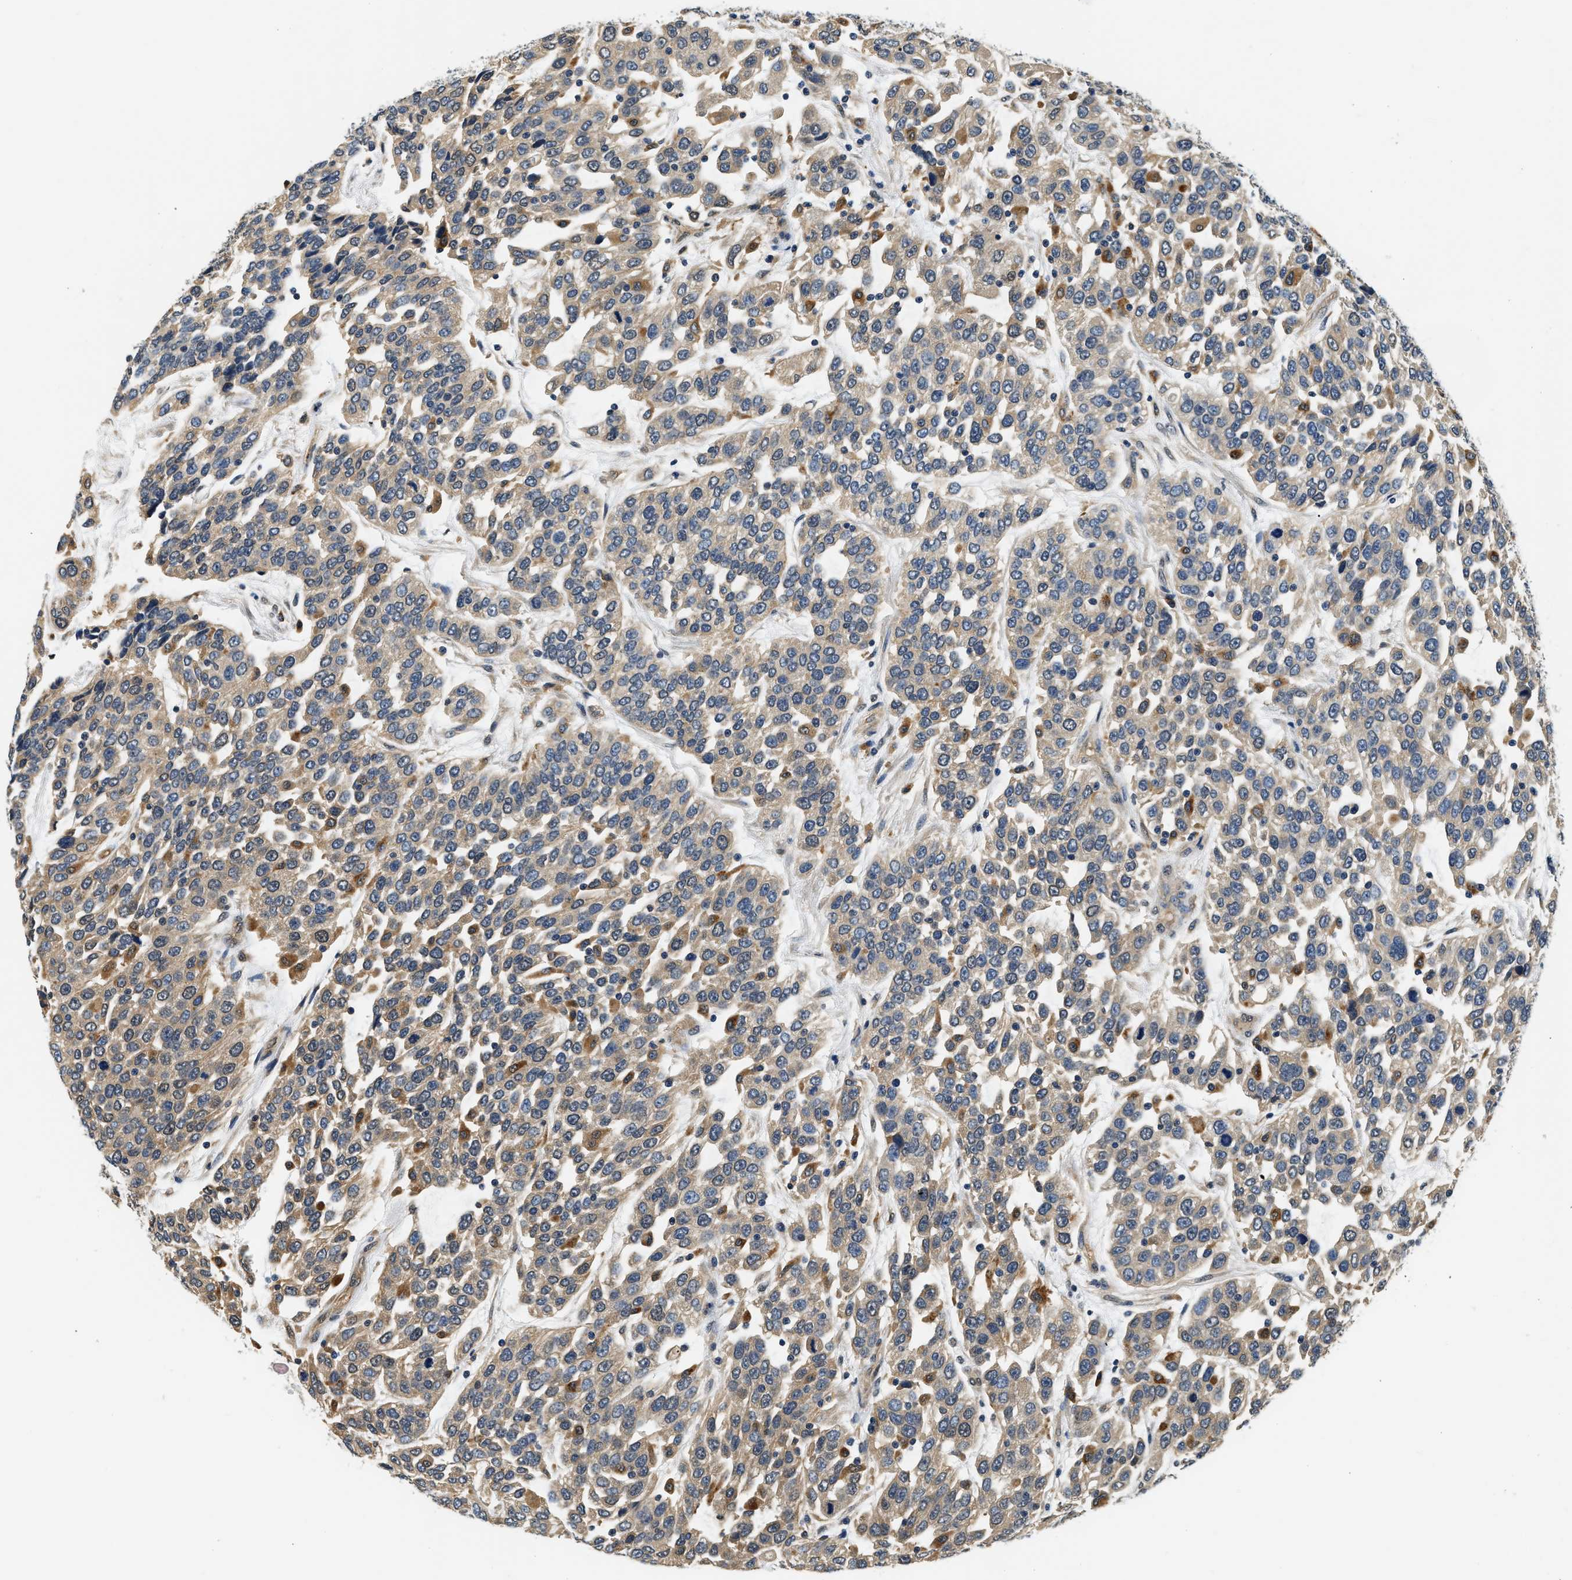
{"staining": {"intensity": "weak", "quantity": ">75%", "location": "cytoplasmic/membranous"}, "tissue": "urothelial cancer", "cell_type": "Tumor cells", "image_type": "cancer", "snomed": [{"axis": "morphology", "description": "Urothelial carcinoma, High grade"}, {"axis": "topography", "description": "Urinary bladder"}], "caption": "Protein expression analysis of human high-grade urothelial carcinoma reveals weak cytoplasmic/membranous staining in about >75% of tumor cells.", "gene": "BCL7C", "patient": {"sex": "female", "age": 80}}